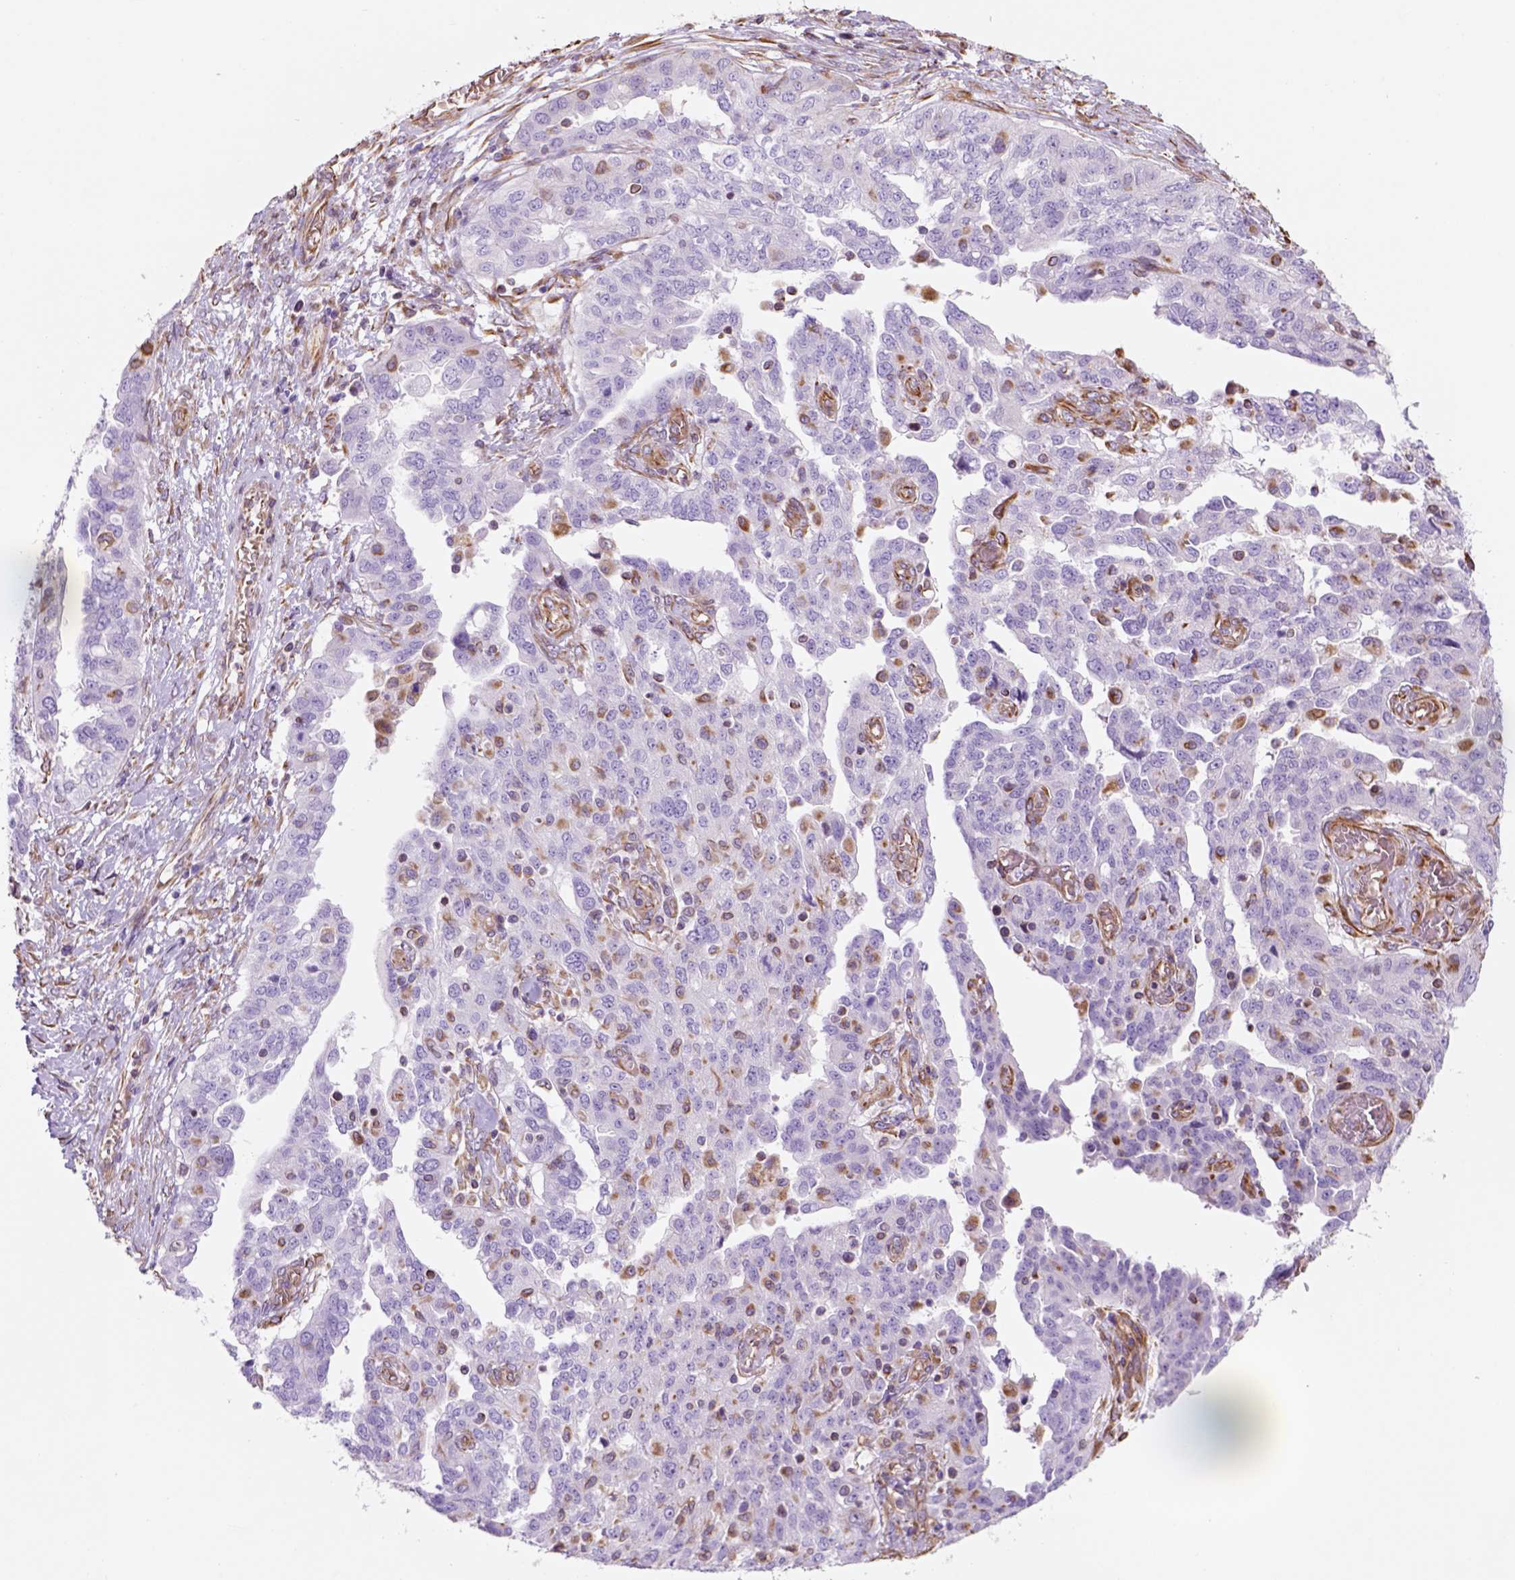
{"staining": {"intensity": "negative", "quantity": "none", "location": "none"}, "tissue": "ovarian cancer", "cell_type": "Tumor cells", "image_type": "cancer", "snomed": [{"axis": "morphology", "description": "Cystadenocarcinoma, serous, NOS"}, {"axis": "topography", "description": "Ovary"}], "caption": "DAB (3,3'-diaminobenzidine) immunohistochemical staining of ovarian cancer exhibits no significant positivity in tumor cells.", "gene": "ZZZ3", "patient": {"sex": "female", "age": 67}}